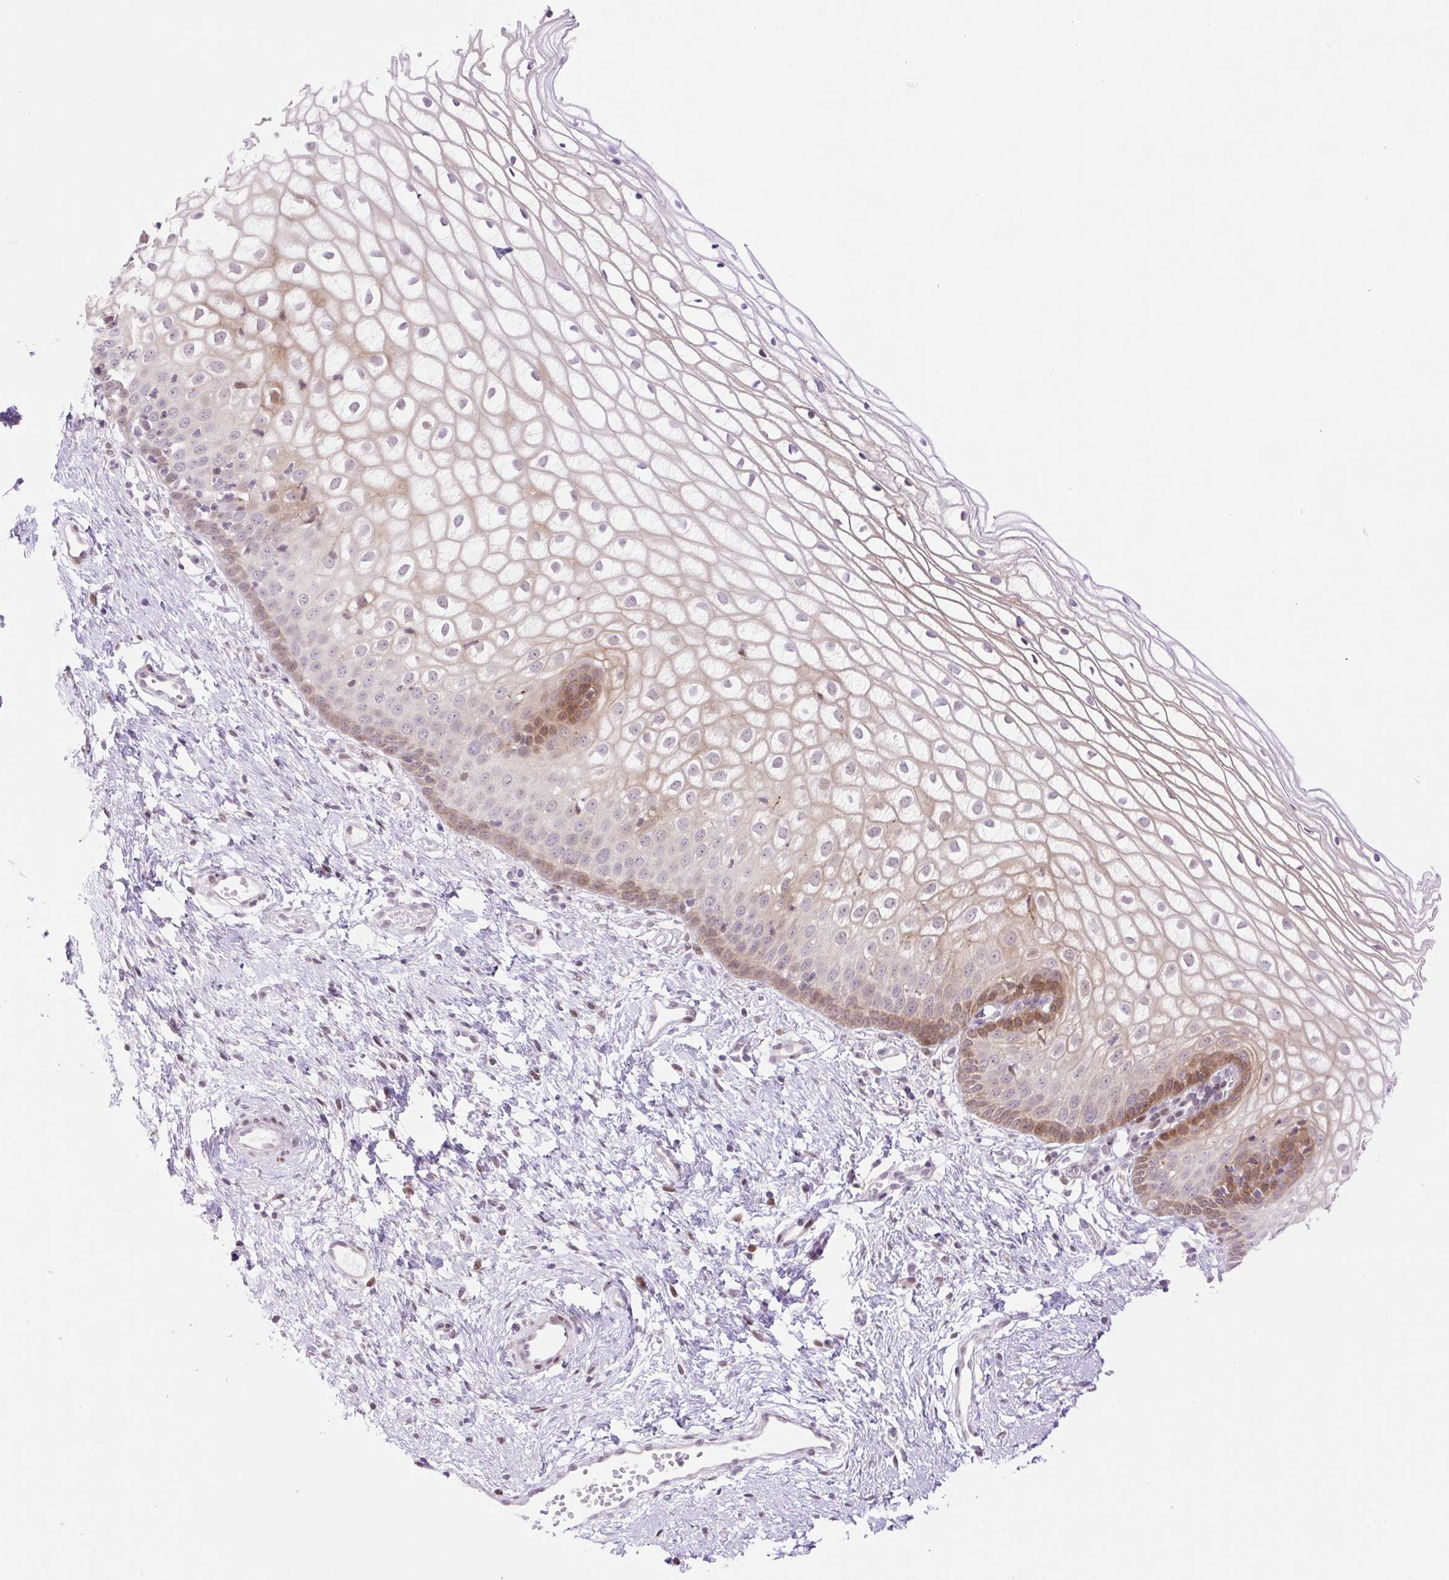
{"staining": {"intensity": "weak", "quantity": "<25%", "location": "nuclear"}, "tissue": "cervix", "cell_type": "Glandular cells", "image_type": "normal", "snomed": [{"axis": "morphology", "description": "Normal tissue, NOS"}, {"axis": "topography", "description": "Cervix"}], "caption": "Histopathology image shows no protein expression in glandular cells of benign cervix. Nuclei are stained in blue.", "gene": "ENSG00000264668", "patient": {"sex": "female", "age": 36}}